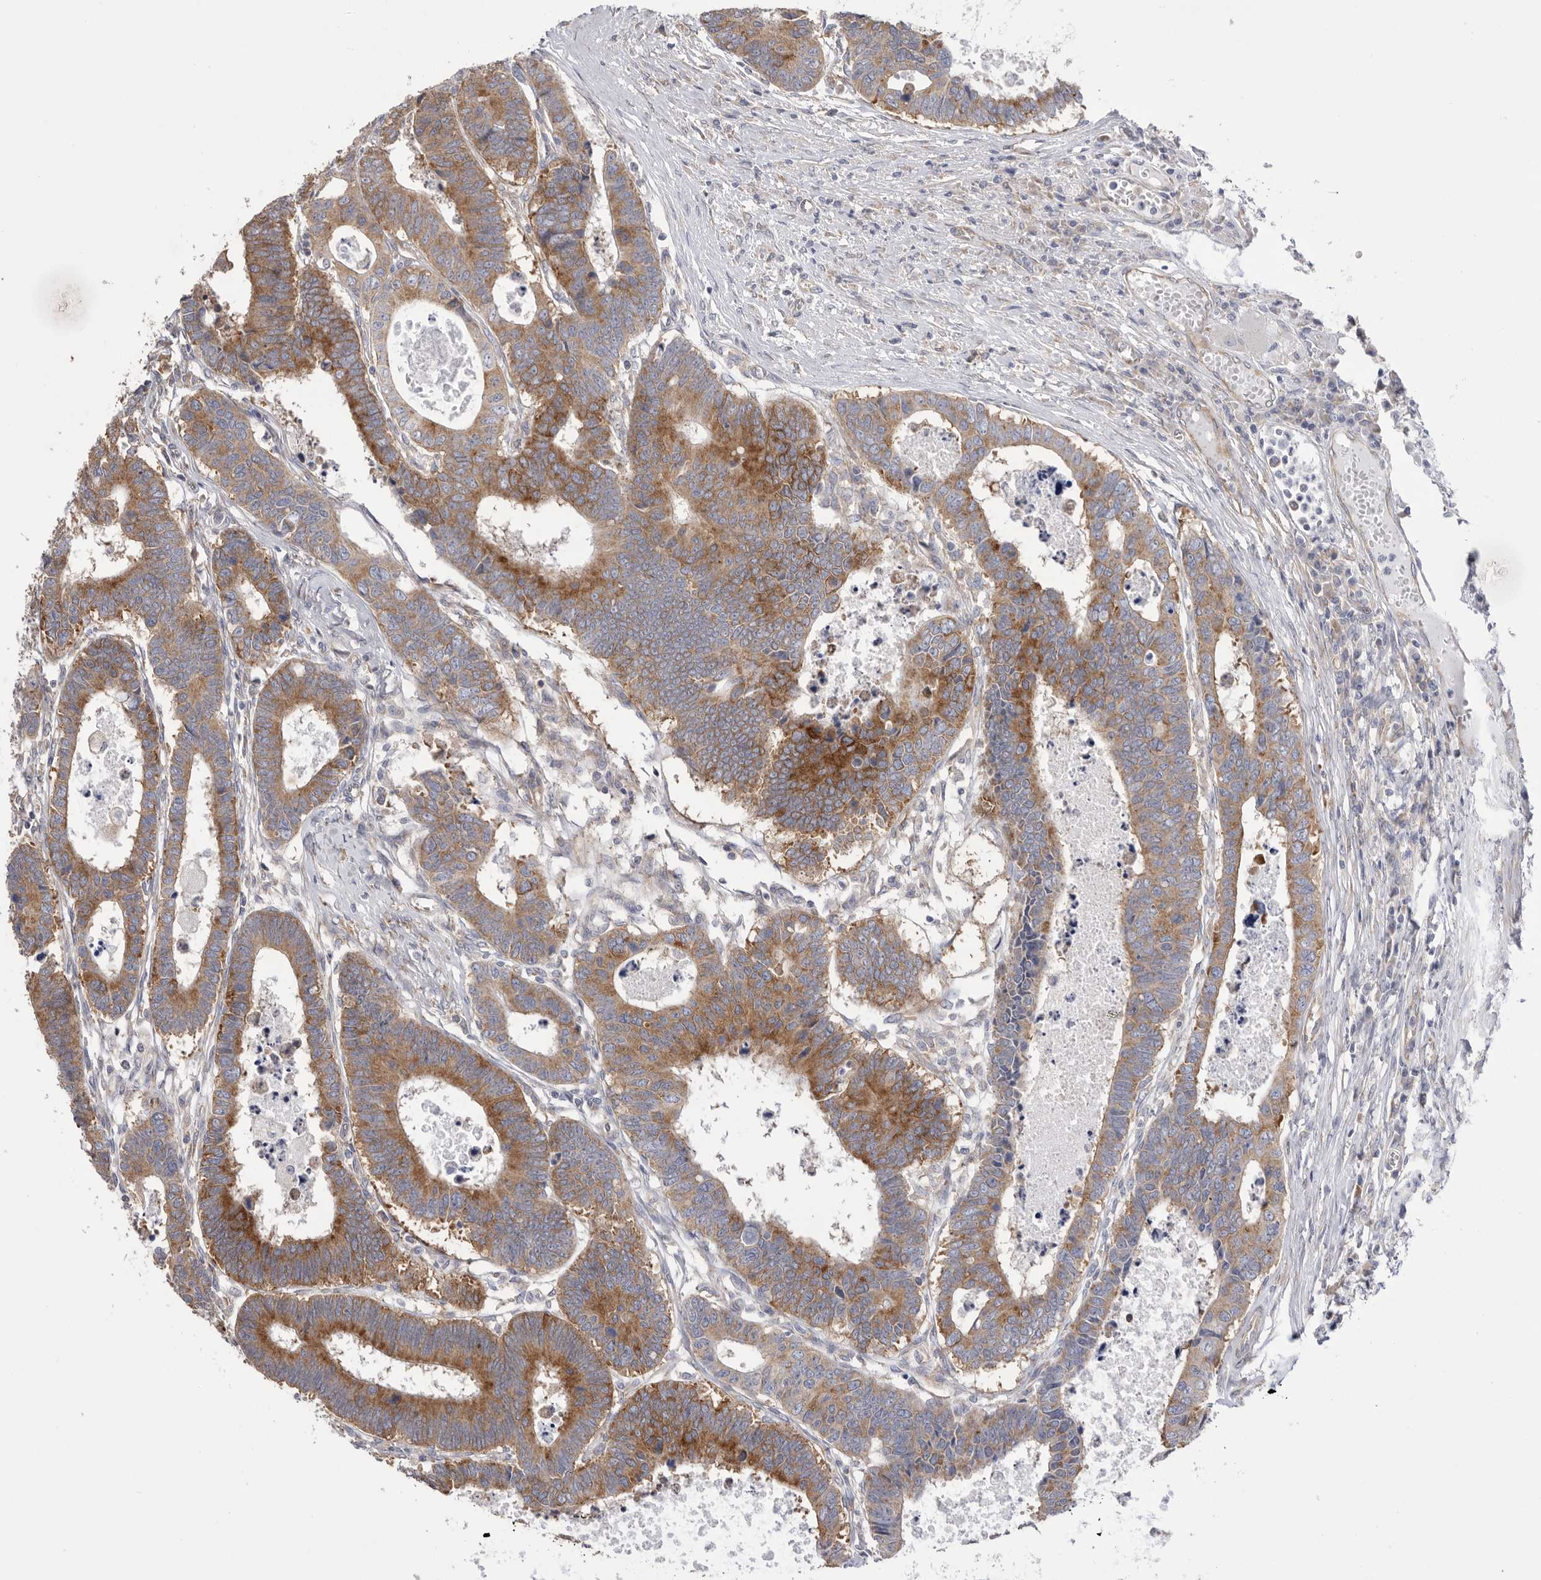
{"staining": {"intensity": "moderate", "quantity": ">75%", "location": "cytoplasmic/membranous"}, "tissue": "colorectal cancer", "cell_type": "Tumor cells", "image_type": "cancer", "snomed": [{"axis": "morphology", "description": "Adenocarcinoma, NOS"}, {"axis": "topography", "description": "Rectum"}], "caption": "IHC image of neoplastic tissue: human colorectal cancer (adenocarcinoma) stained using immunohistochemistry (IHC) reveals medium levels of moderate protein expression localized specifically in the cytoplasmic/membranous of tumor cells, appearing as a cytoplasmic/membranous brown color.", "gene": "SERBP1", "patient": {"sex": "male", "age": 84}}